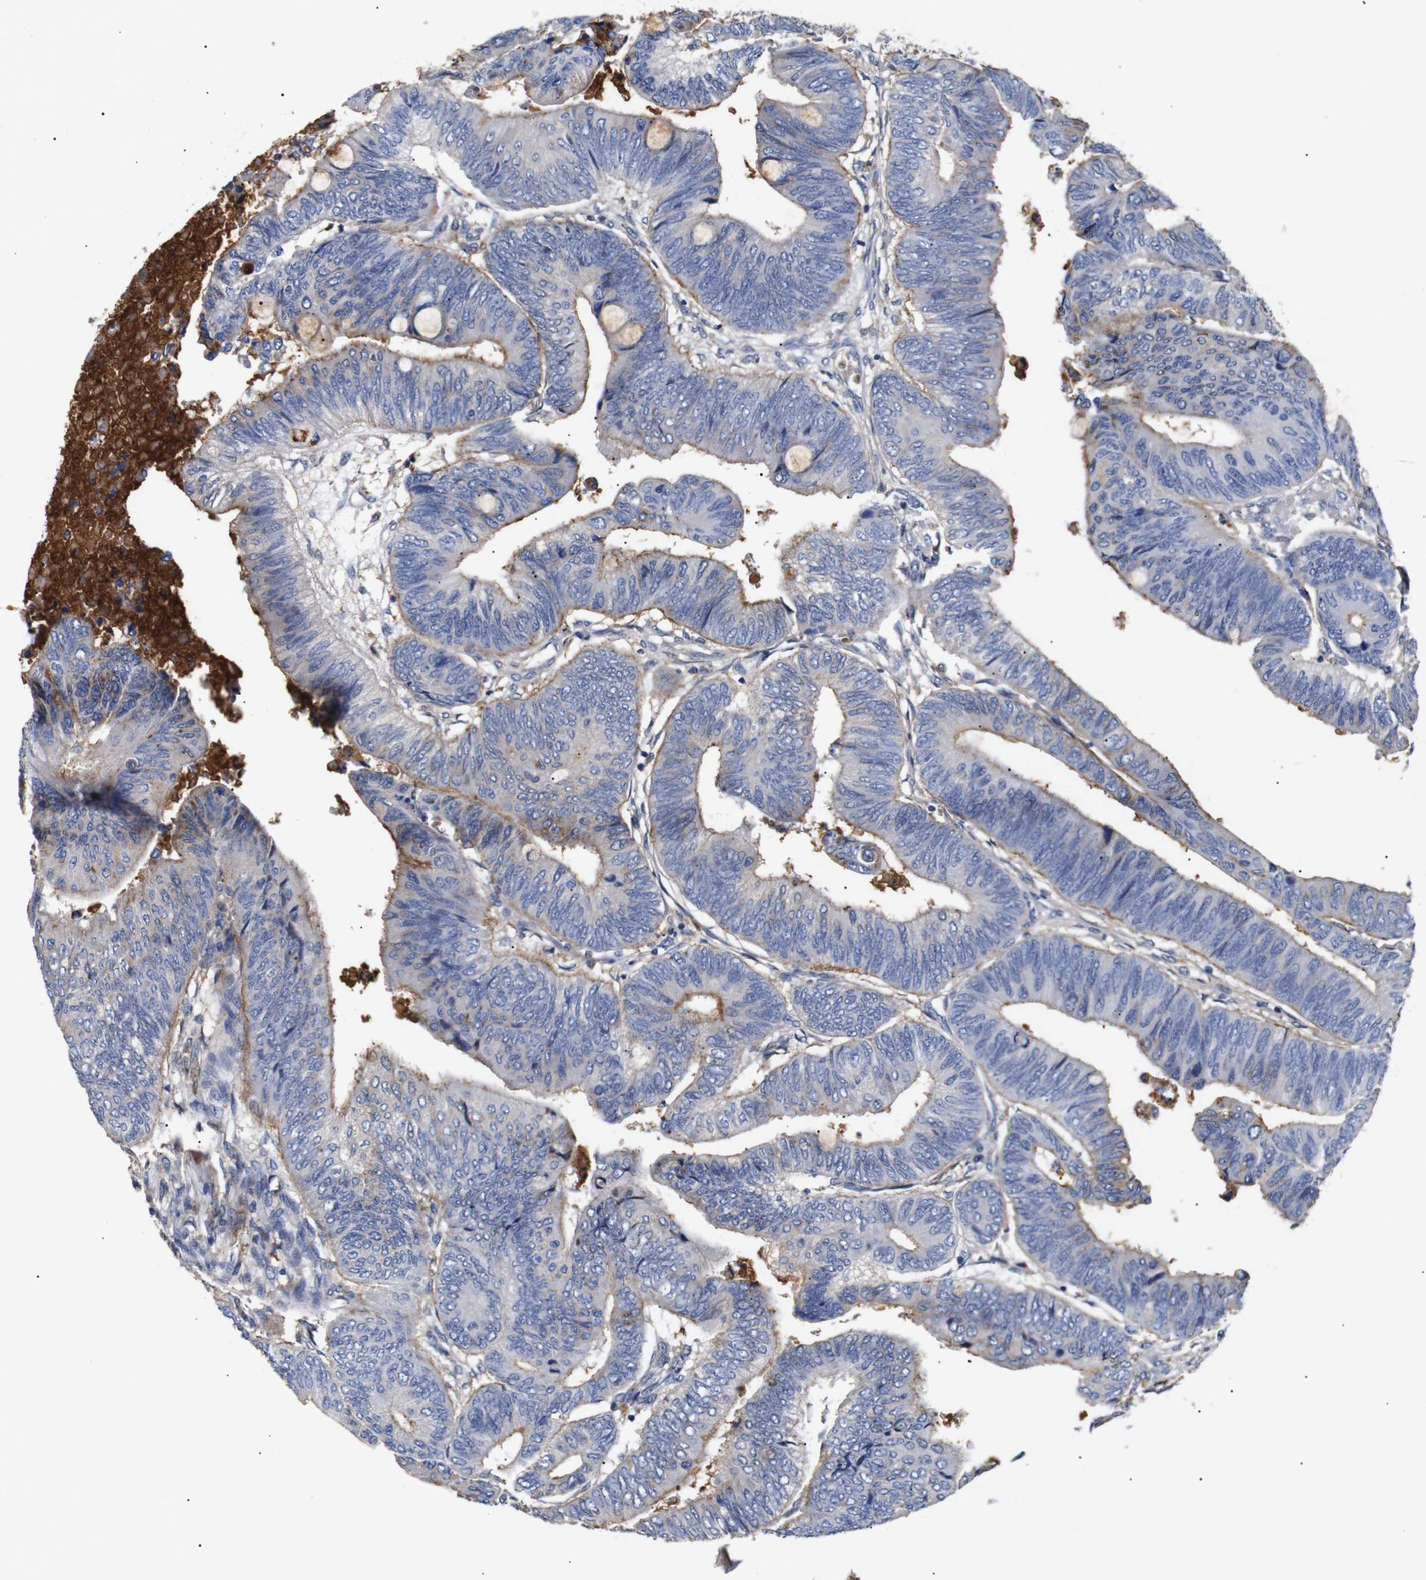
{"staining": {"intensity": "moderate", "quantity": "25%-75%", "location": "cytoplasmic/membranous"}, "tissue": "colorectal cancer", "cell_type": "Tumor cells", "image_type": "cancer", "snomed": [{"axis": "morphology", "description": "Normal tissue, NOS"}, {"axis": "morphology", "description": "Adenocarcinoma, NOS"}, {"axis": "topography", "description": "Rectum"}, {"axis": "topography", "description": "Peripheral nerve tissue"}], "caption": "Immunohistochemical staining of adenocarcinoma (colorectal) reveals moderate cytoplasmic/membranous protein positivity in approximately 25%-75% of tumor cells.", "gene": "SDCBP", "patient": {"sex": "male", "age": 92}}